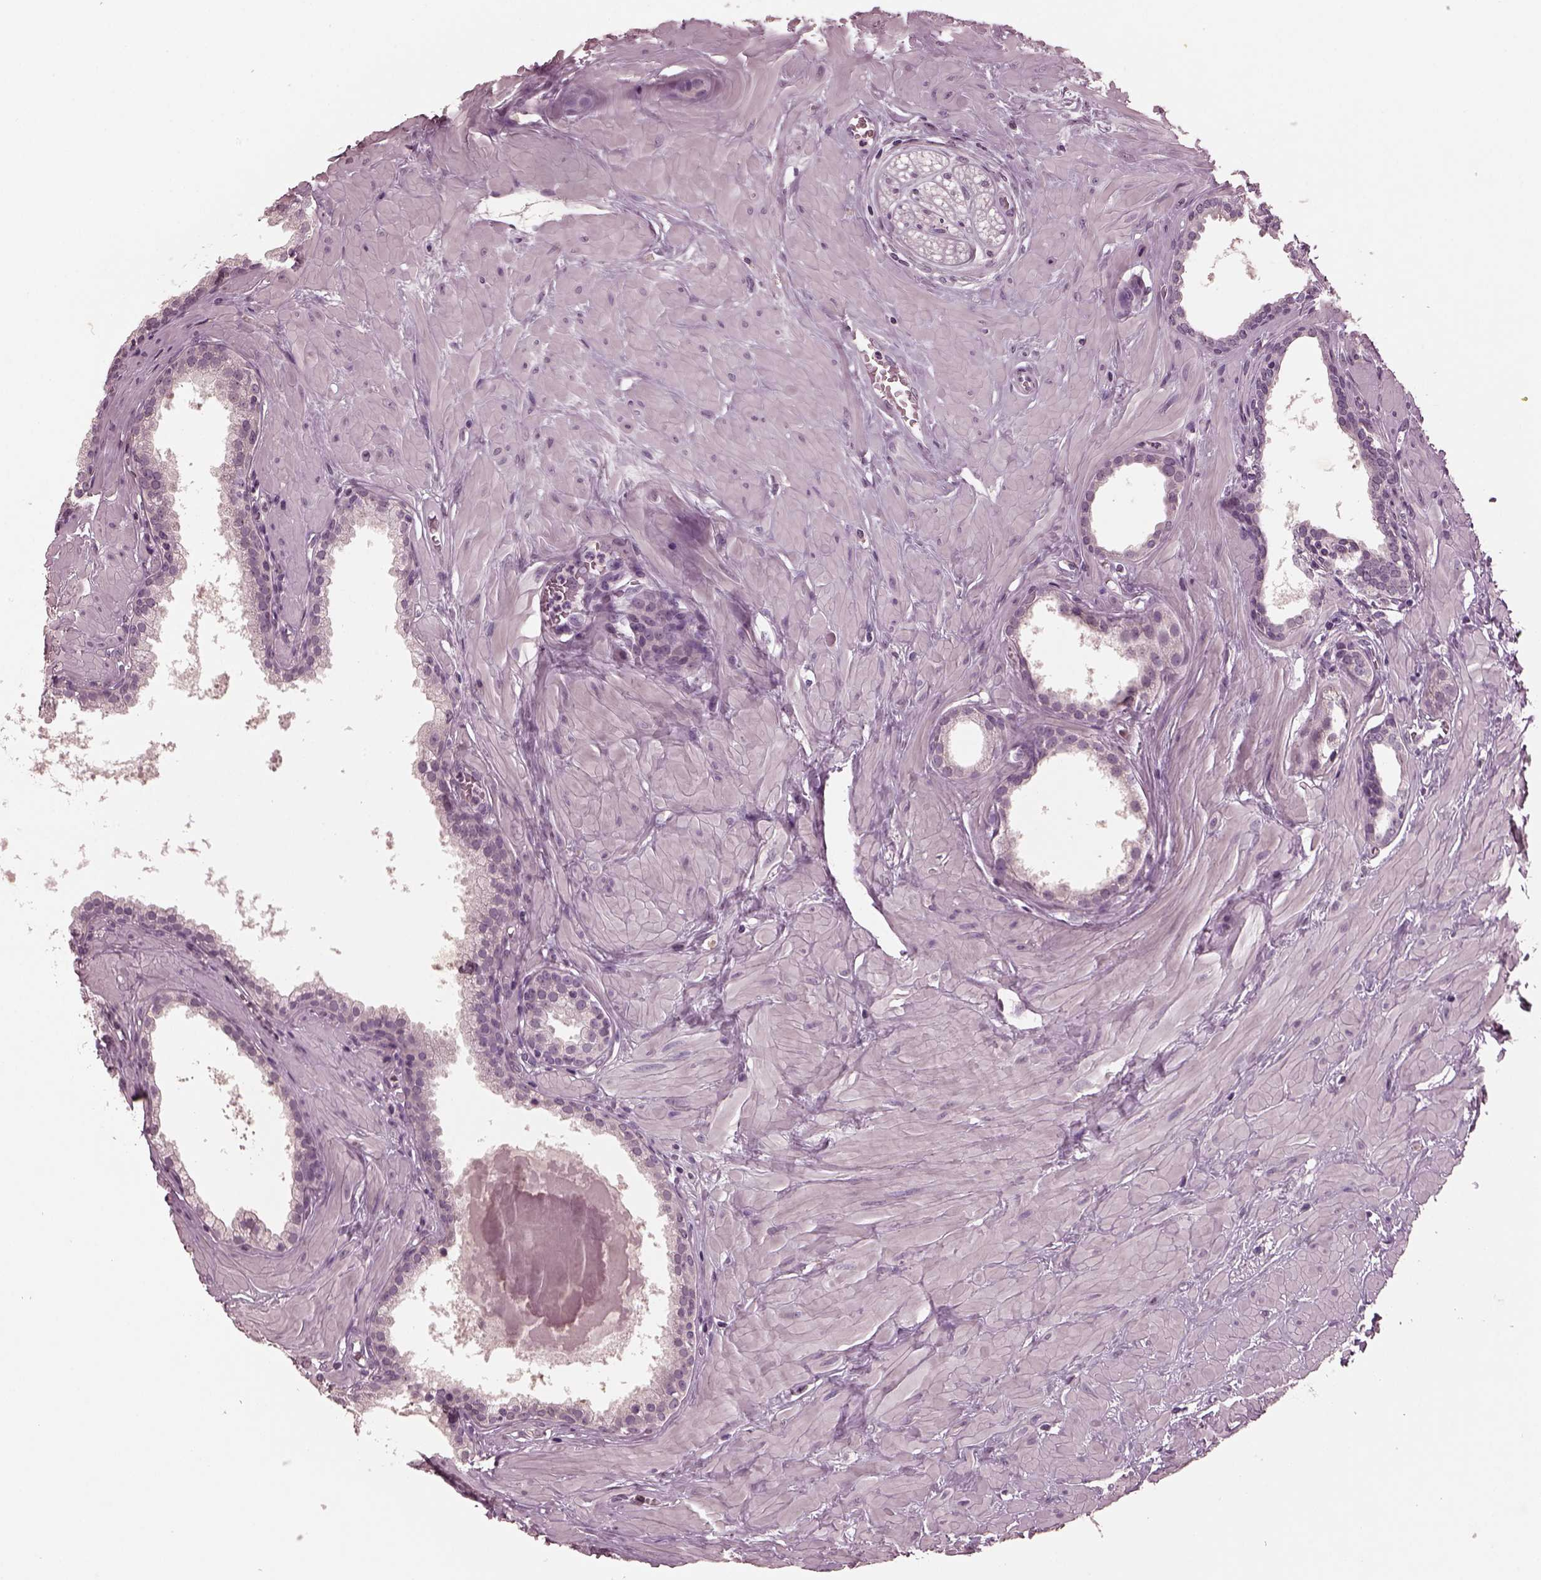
{"staining": {"intensity": "negative", "quantity": "none", "location": "none"}, "tissue": "prostate", "cell_type": "Glandular cells", "image_type": "normal", "snomed": [{"axis": "morphology", "description": "Normal tissue, NOS"}, {"axis": "topography", "description": "Prostate"}], "caption": "Image shows no significant protein positivity in glandular cells of unremarkable prostate.", "gene": "RCVRN", "patient": {"sex": "male", "age": 48}}